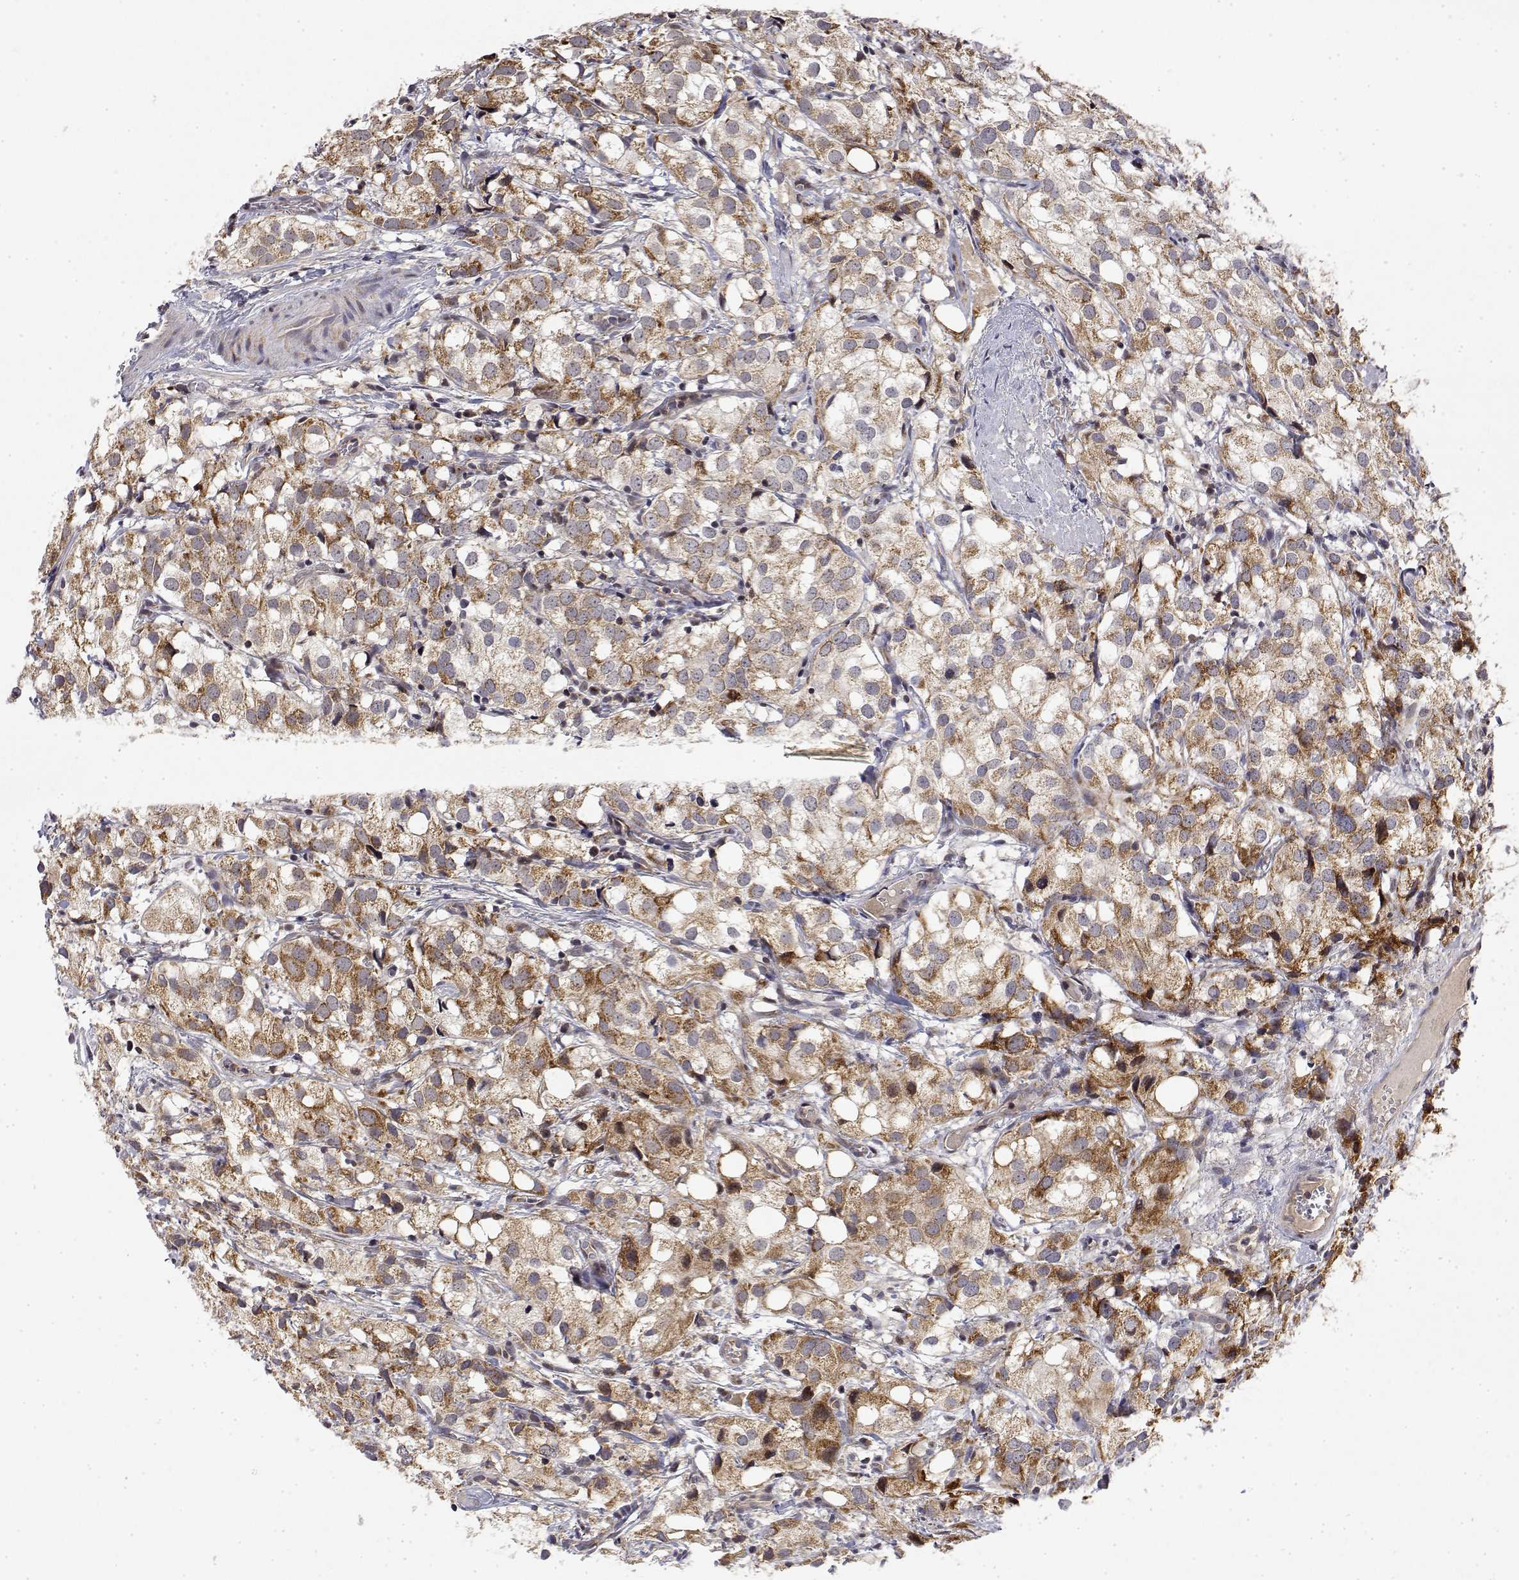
{"staining": {"intensity": "moderate", "quantity": ">75%", "location": "cytoplasmic/membranous"}, "tissue": "prostate cancer", "cell_type": "Tumor cells", "image_type": "cancer", "snomed": [{"axis": "morphology", "description": "Adenocarcinoma, High grade"}, {"axis": "topography", "description": "Prostate"}], "caption": "This image demonstrates immunohistochemistry staining of adenocarcinoma (high-grade) (prostate), with medium moderate cytoplasmic/membranous expression in about >75% of tumor cells.", "gene": "GADD45GIP1", "patient": {"sex": "male", "age": 86}}